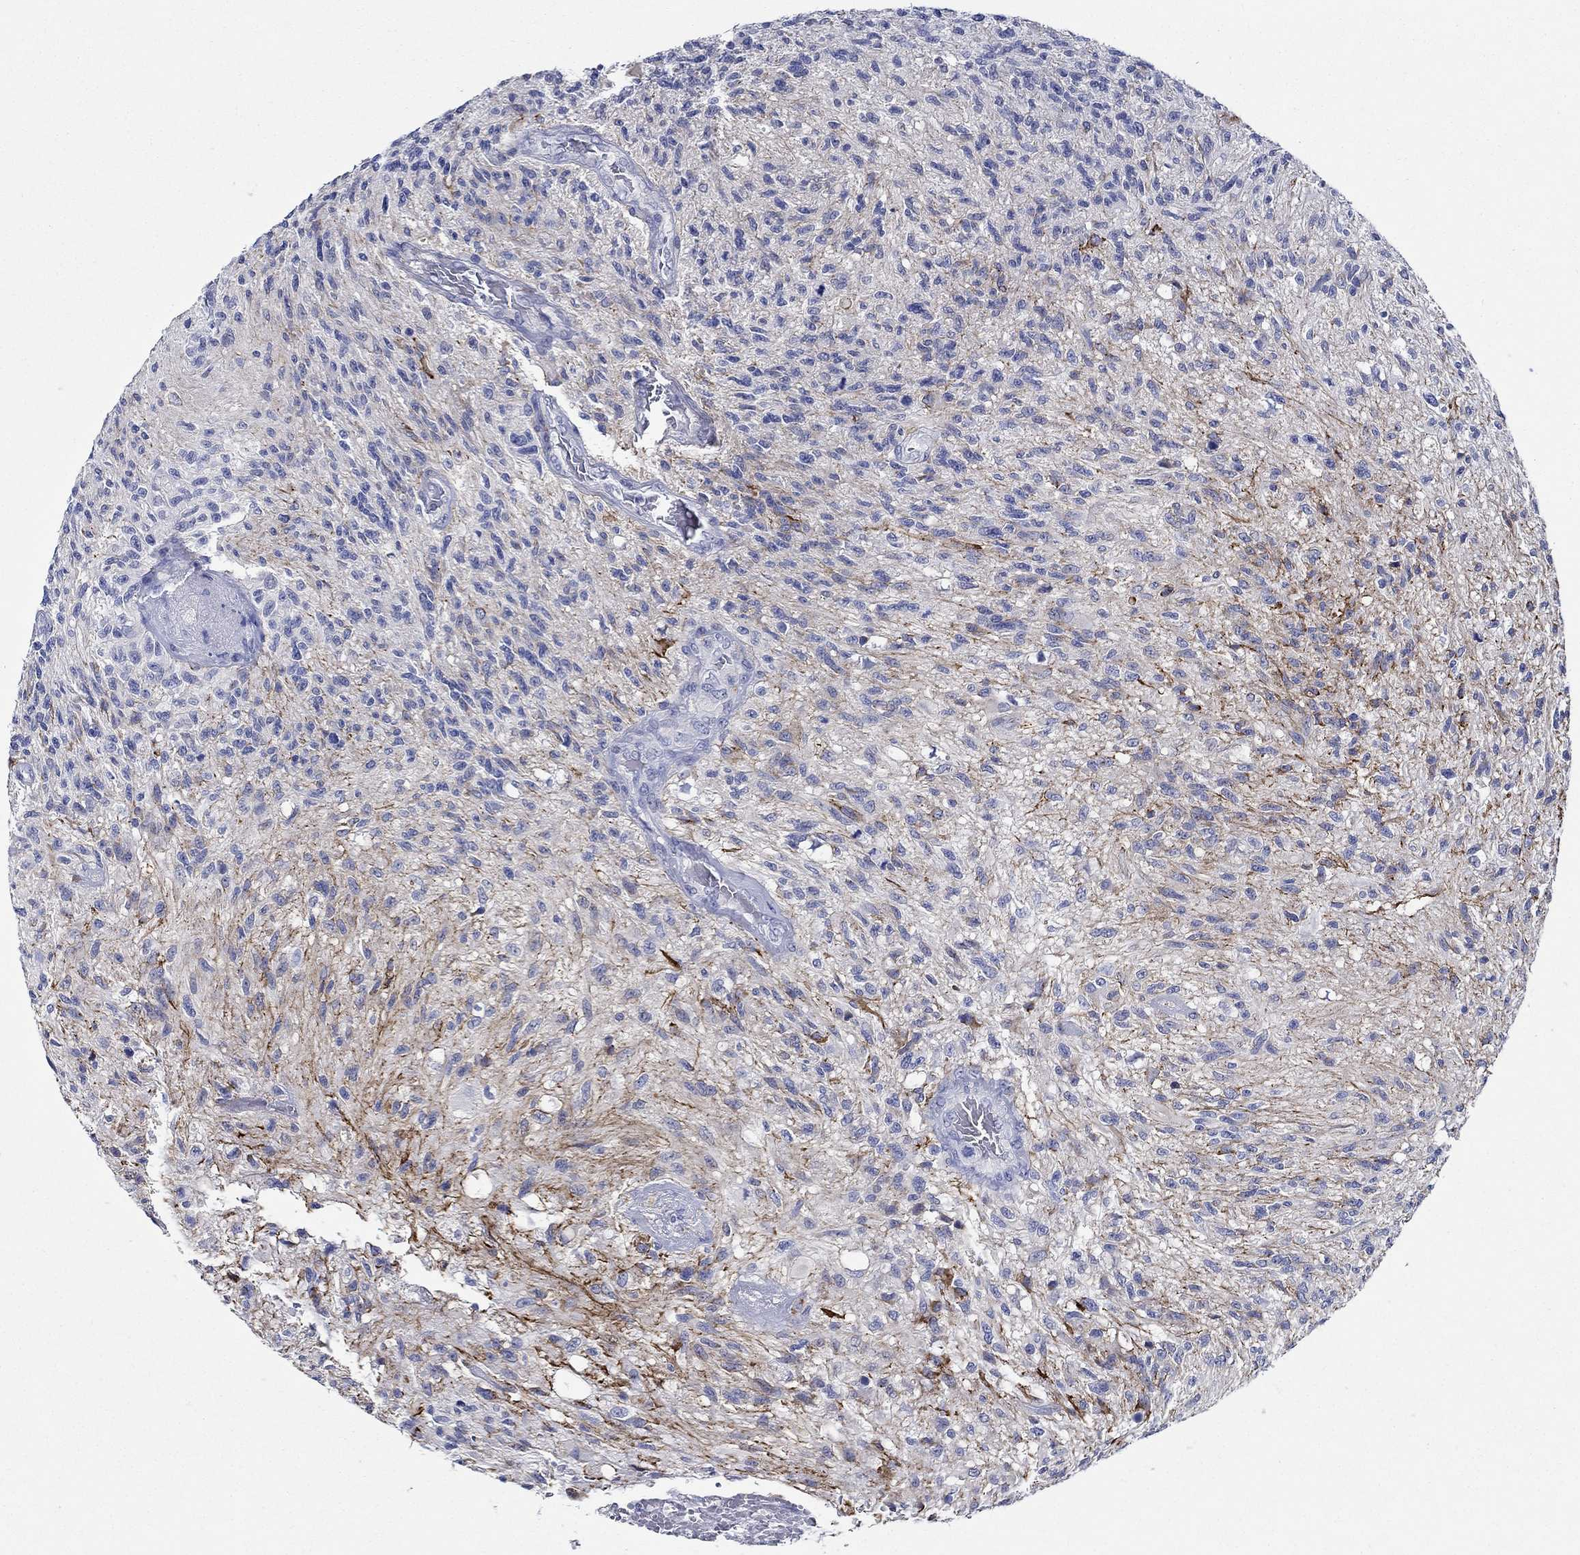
{"staining": {"intensity": "negative", "quantity": "none", "location": "none"}, "tissue": "glioma", "cell_type": "Tumor cells", "image_type": "cancer", "snomed": [{"axis": "morphology", "description": "Glioma, malignant, High grade"}, {"axis": "topography", "description": "Brain"}], "caption": "Tumor cells show no significant protein expression in glioma.", "gene": "MC2R", "patient": {"sex": "male", "age": 56}}